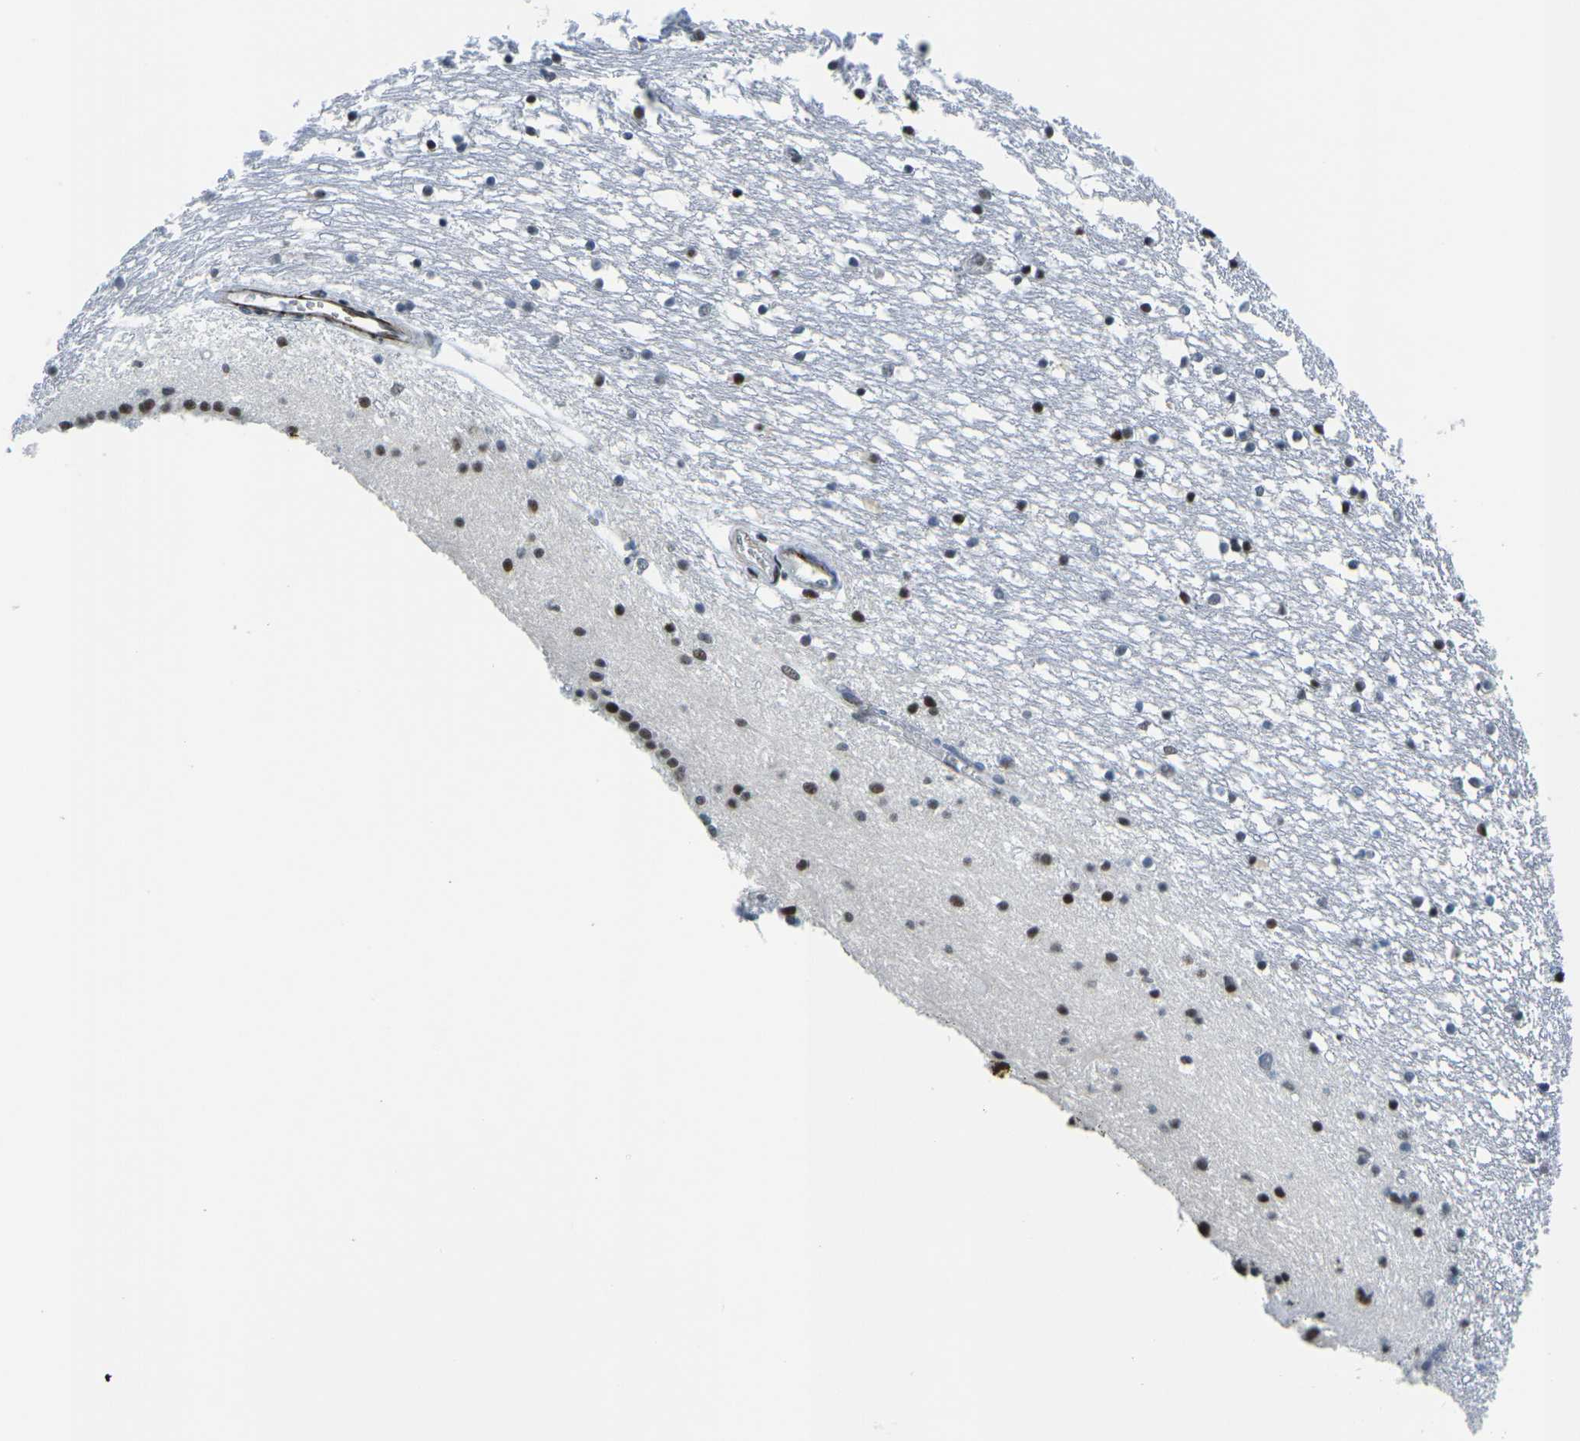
{"staining": {"intensity": "moderate", "quantity": "<25%", "location": "nuclear"}, "tissue": "caudate", "cell_type": "Glial cells", "image_type": "normal", "snomed": [{"axis": "morphology", "description": "Normal tissue, NOS"}, {"axis": "topography", "description": "Lateral ventricle wall"}], "caption": "Normal caudate reveals moderate nuclear staining in approximately <25% of glial cells (Brightfield microscopy of DAB IHC at high magnification)..", "gene": "PRPF8", "patient": {"sex": "male", "age": 45}}